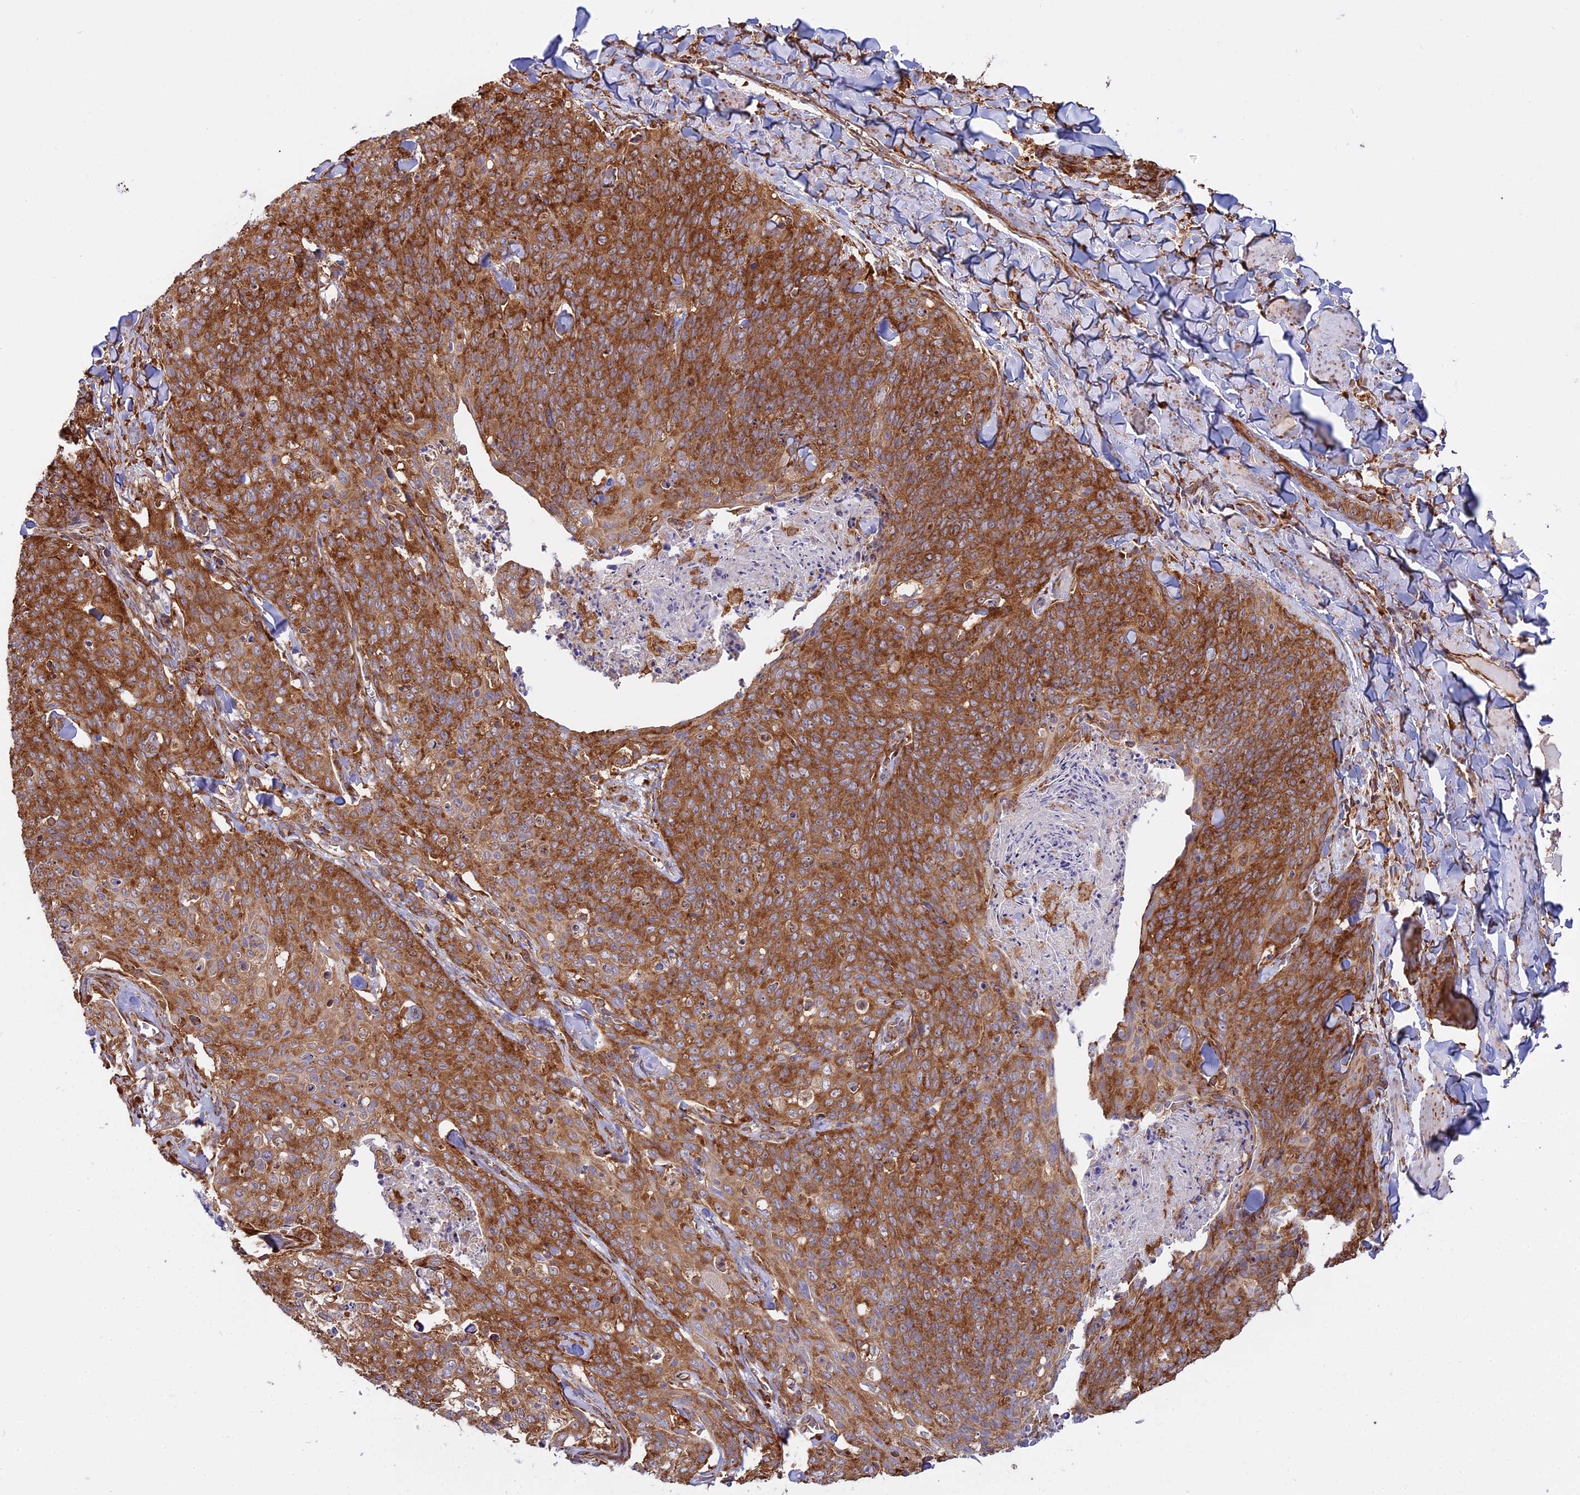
{"staining": {"intensity": "strong", "quantity": ">75%", "location": "cytoplasmic/membranous"}, "tissue": "skin cancer", "cell_type": "Tumor cells", "image_type": "cancer", "snomed": [{"axis": "morphology", "description": "Squamous cell carcinoma, NOS"}, {"axis": "topography", "description": "Skin"}, {"axis": "topography", "description": "Vulva"}], "caption": "Immunohistochemical staining of skin squamous cell carcinoma displays high levels of strong cytoplasmic/membranous protein staining in about >75% of tumor cells.", "gene": "RPL26", "patient": {"sex": "female", "age": 85}}